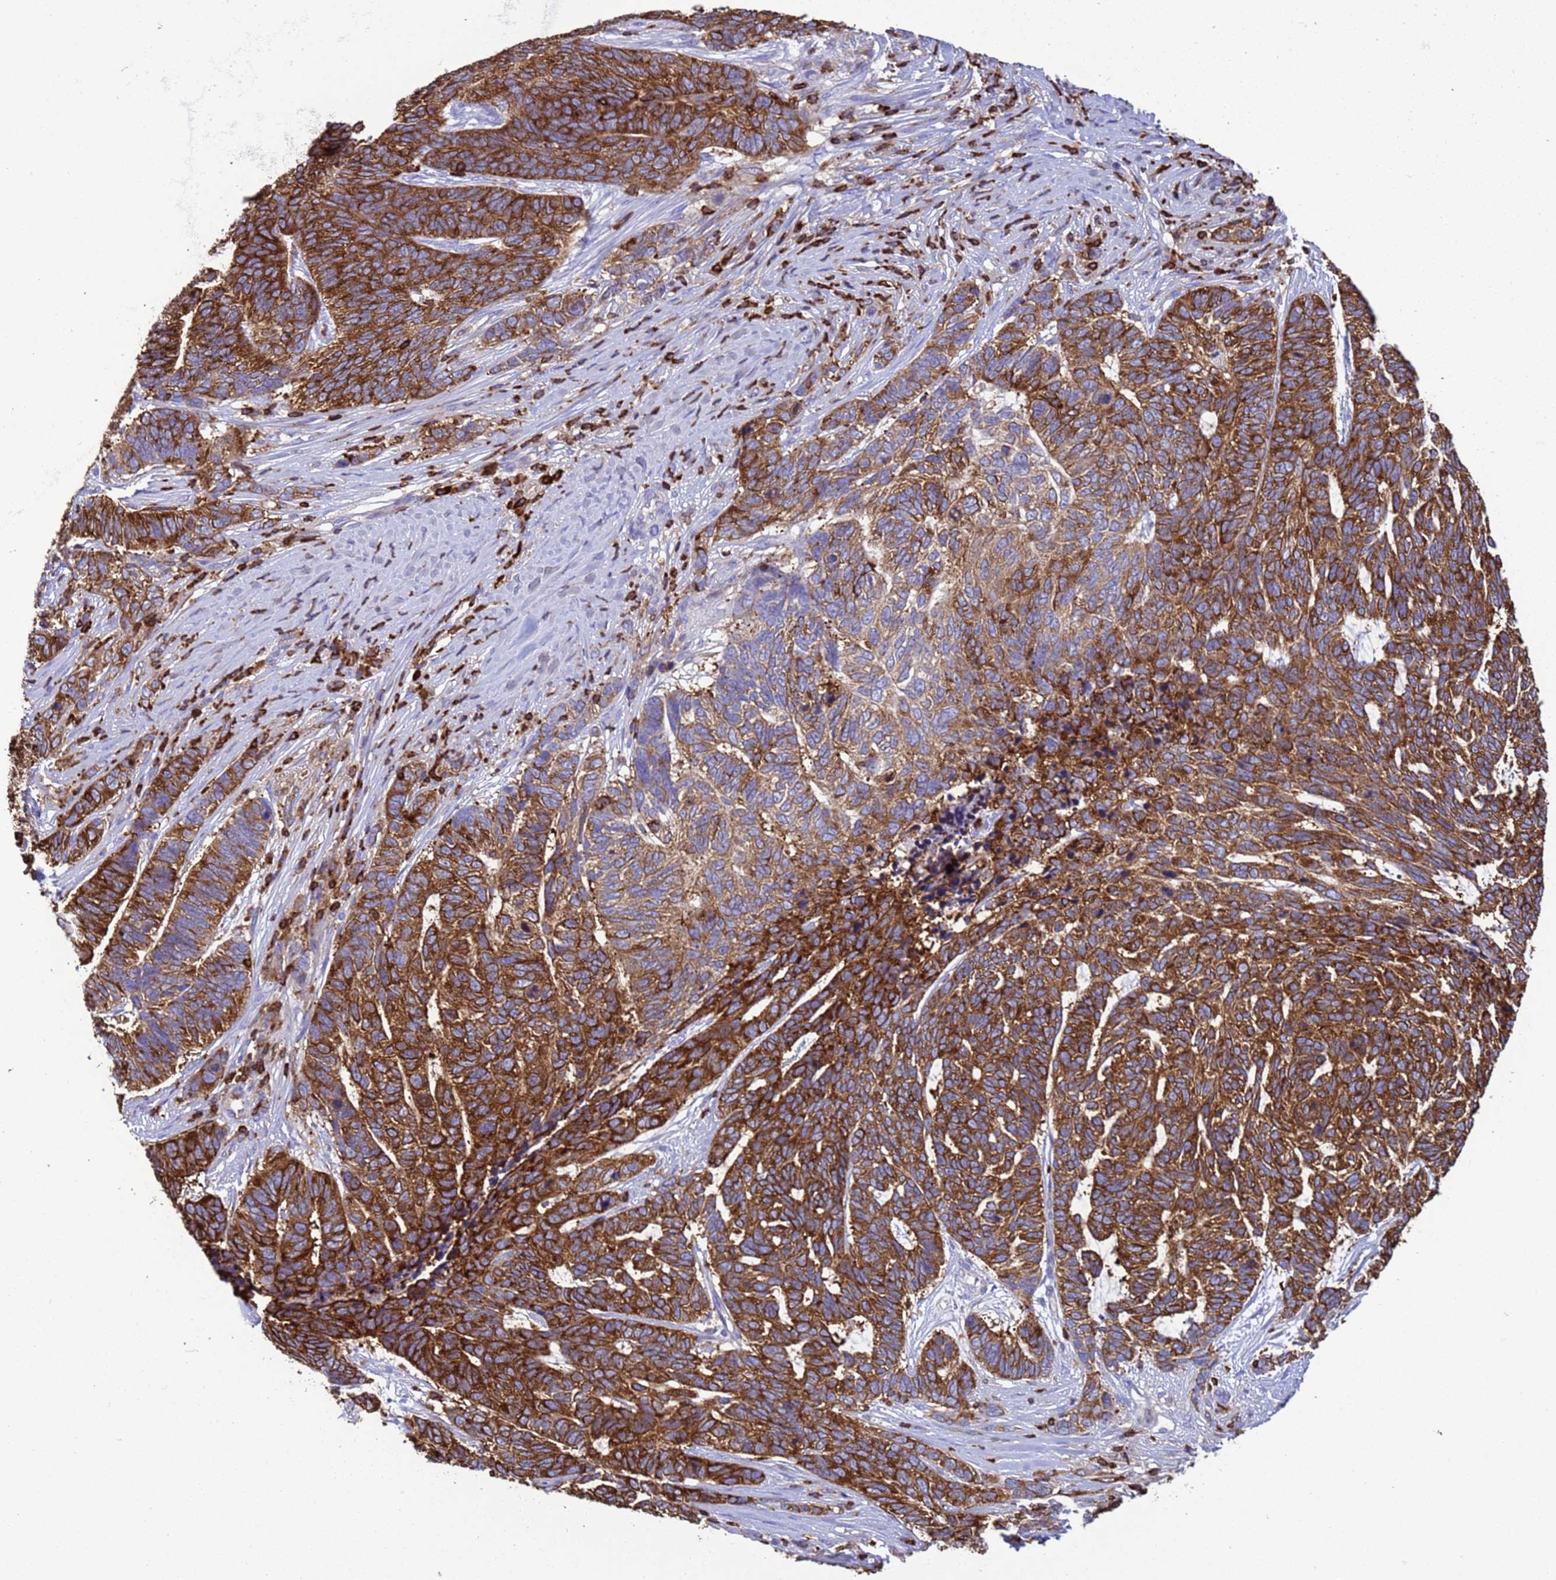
{"staining": {"intensity": "strong", "quantity": ">75%", "location": "cytoplasmic/membranous"}, "tissue": "skin cancer", "cell_type": "Tumor cells", "image_type": "cancer", "snomed": [{"axis": "morphology", "description": "Basal cell carcinoma"}, {"axis": "topography", "description": "Skin"}], "caption": "Protein expression analysis of human skin cancer reveals strong cytoplasmic/membranous staining in about >75% of tumor cells. The staining was performed using DAB (3,3'-diaminobenzidine), with brown indicating positive protein expression. Nuclei are stained blue with hematoxylin.", "gene": "EZR", "patient": {"sex": "female", "age": 65}}